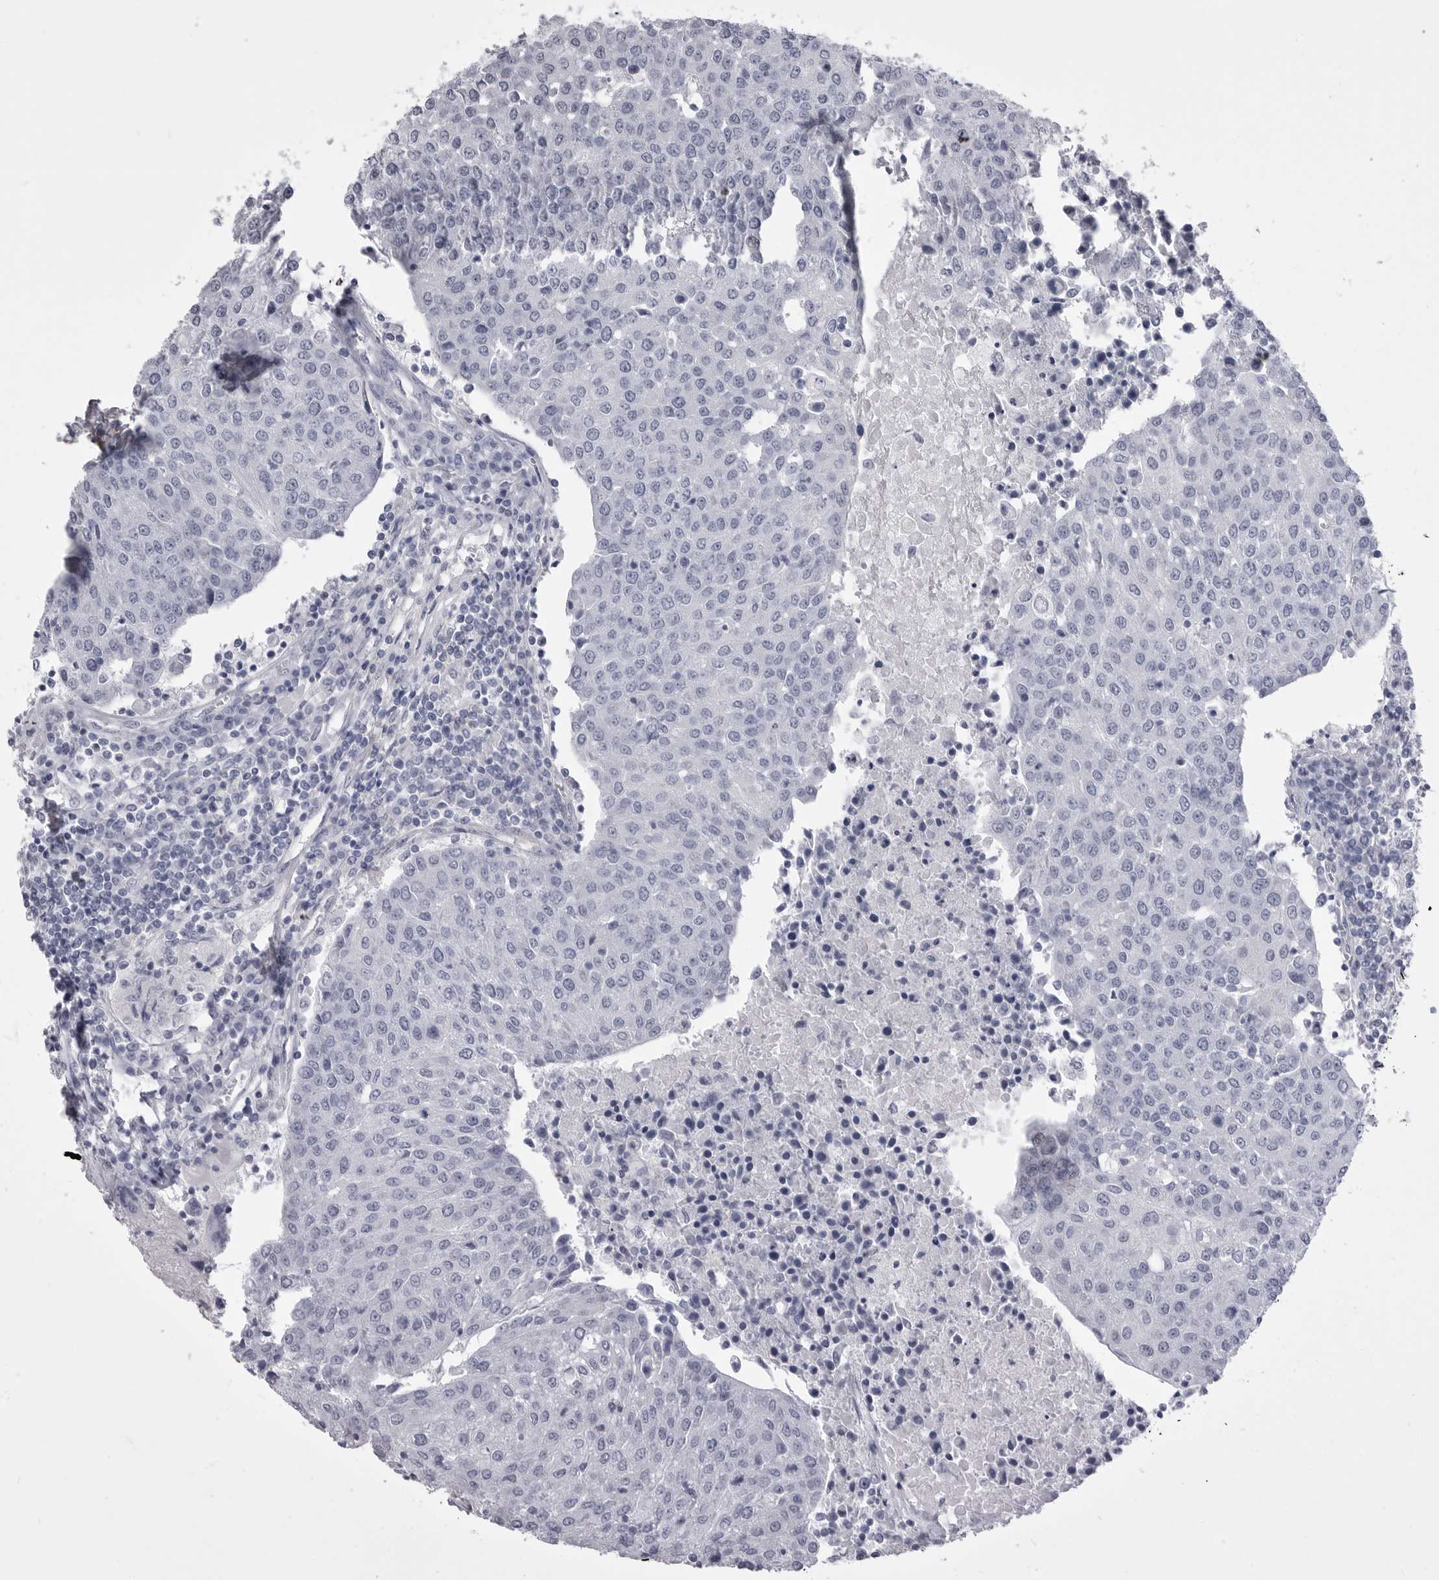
{"staining": {"intensity": "negative", "quantity": "none", "location": "none"}, "tissue": "urothelial cancer", "cell_type": "Tumor cells", "image_type": "cancer", "snomed": [{"axis": "morphology", "description": "Urothelial carcinoma, High grade"}, {"axis": "topography", "description": "Urinary bladder"}], "caption": "Urothelial cancer was stained to show a protein in brown. There is no significant staining in tumor cells. The staining was performed using DAB to visualize the protein expression in brown, while the nuclei were stained in blue with hematoxylin (Magnification: 20x).", "gene": "ANK2", "patient": {"sex": "female", "age": 85}}